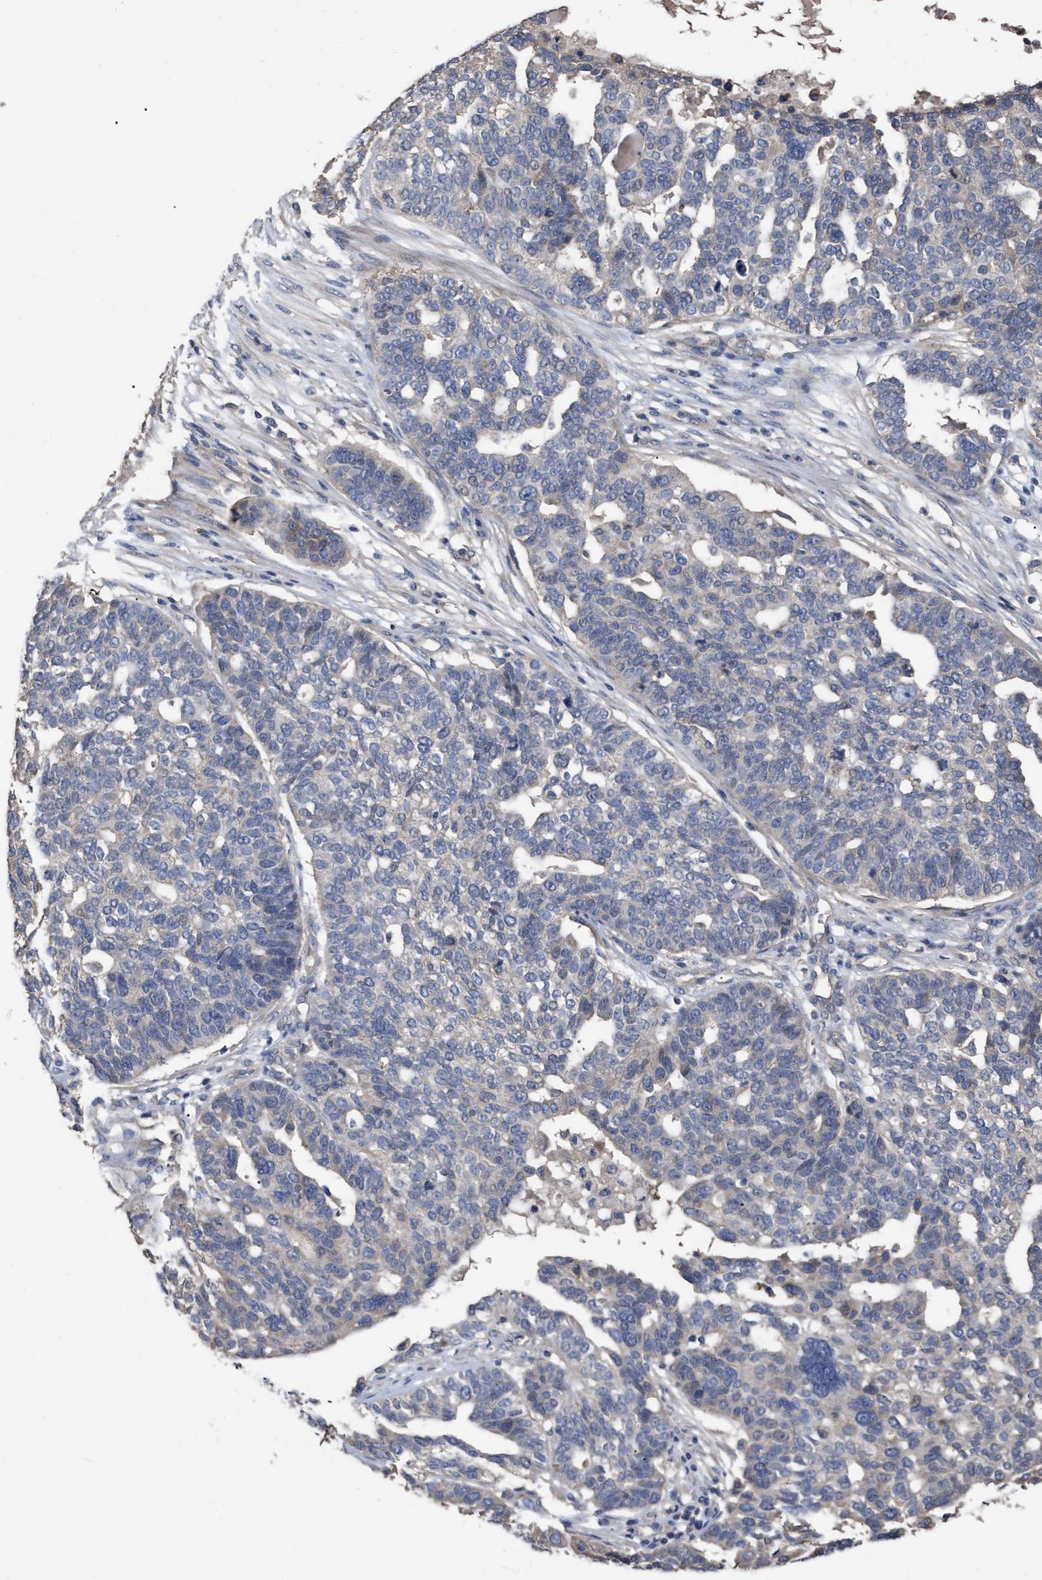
{"staining": {"intensity": "negative", "quantity": "none", "location": "none"}, "tissue": "ovarian cancer", "cell_type": "Tumor cells", "image_type": "cancer", "snomed": [{"axis": "morphology", "description": "Cystadenocarcinoma, serous, NOS"}, {"axis": "topography", "description": "Ovary"}], "caption": "IHC image of neoplastic tissue: human ovarian serous cystadenocarcinoma stained with DAB (3,3'-diaminobenzidine) exhibits no significant protein positivity in tumor cells. (DAB immunohistochemistry (IHC) visualized using brightfield microscopy, high magnification).", "gene": "BTN2A1", "patient": {"sex": "female", "age": 59}}